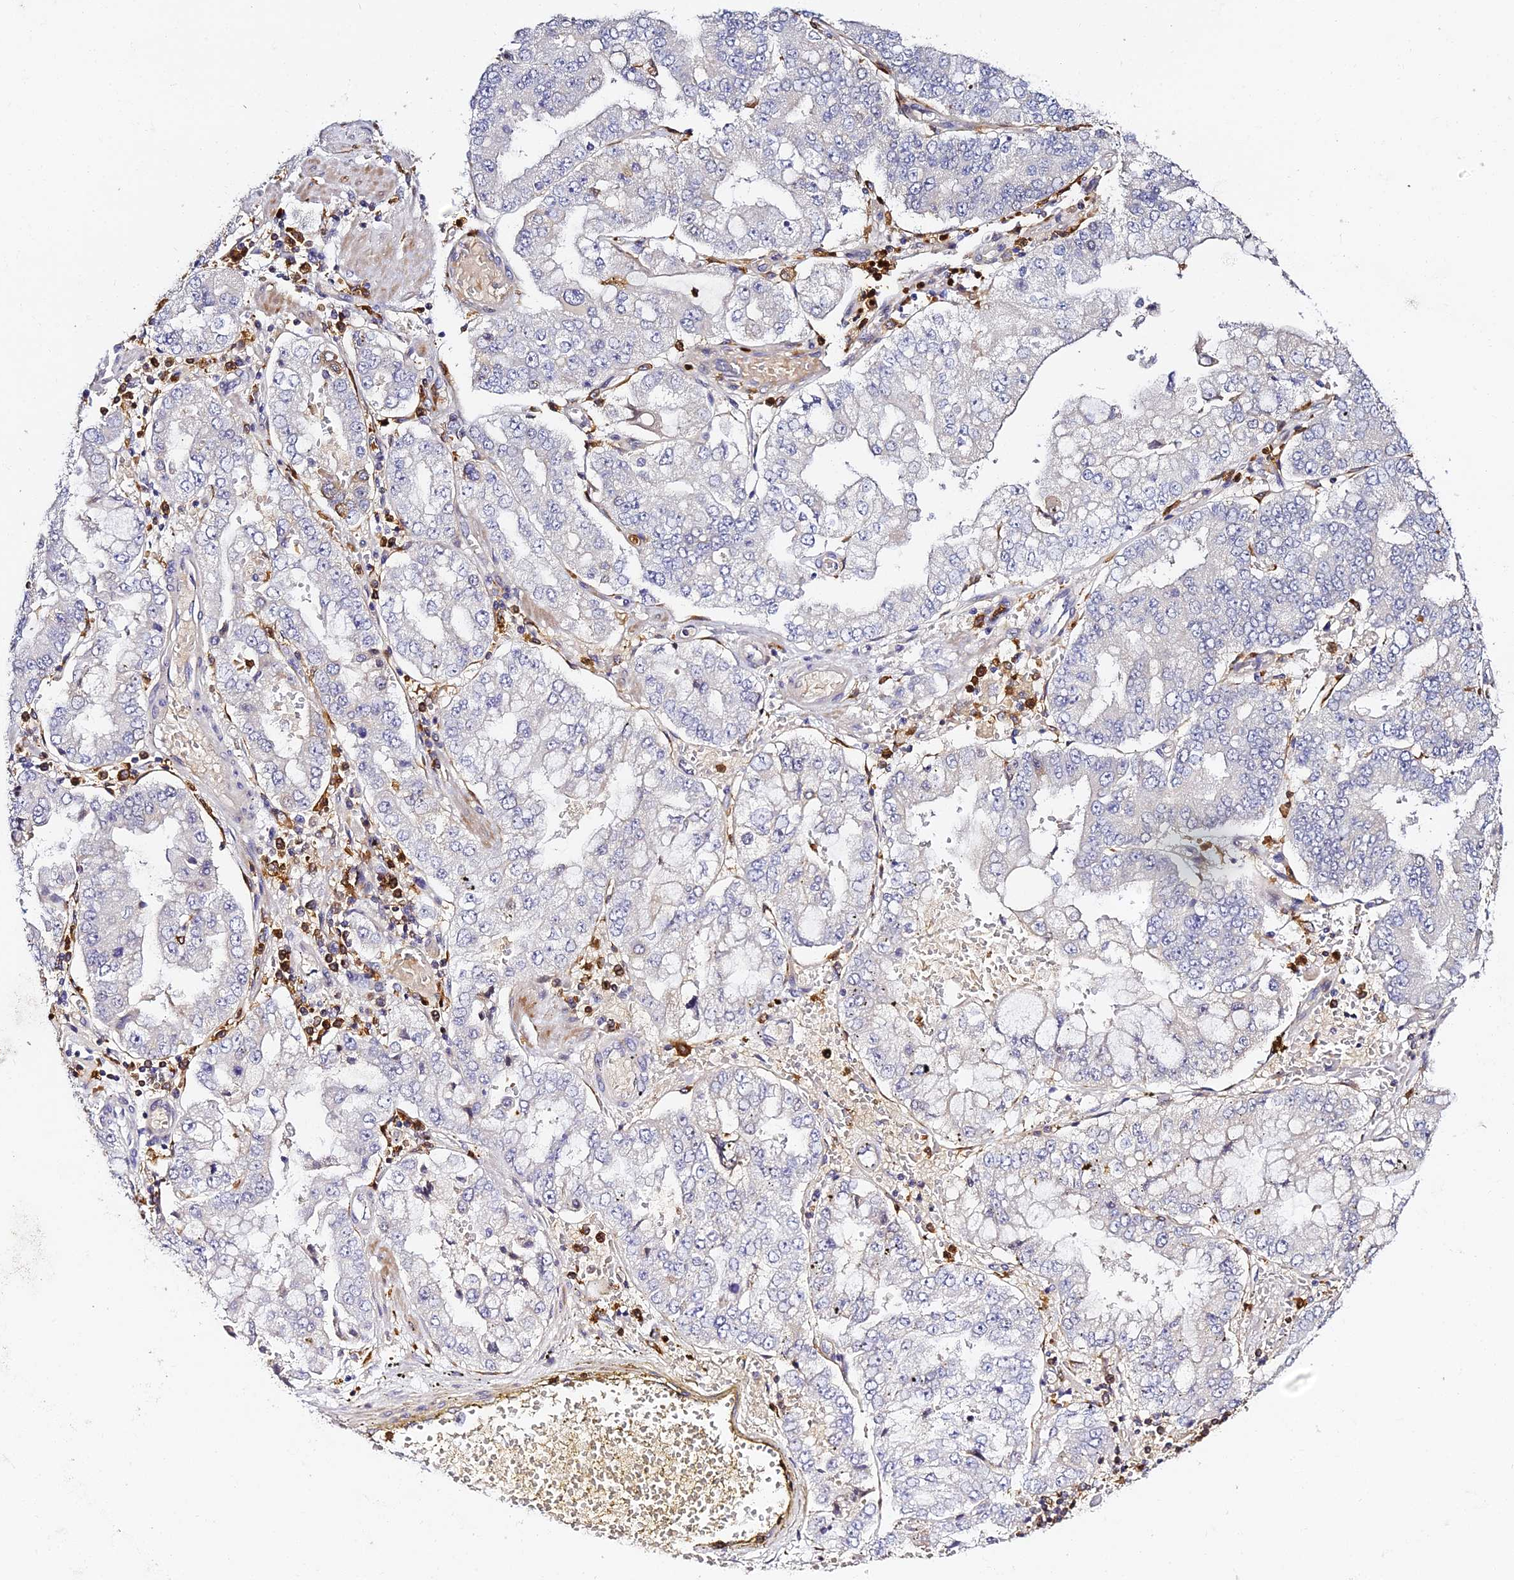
{"staining": {"intensity": "negative", "quantity": "none", "location": "none"}, "tissue": "stomach cancer", "cell_type": "Tumor cells", "image_type": "cancer", "snomed": [{"axis": "morphology", "description": "Adenocarcinoma, NOS"}, {"axis": "topography", "description": "Stomach"}], "caption": "Immunohistochemical staining of human stomach cancer shows no significant expression in tumor cells. (DAB immunohistochemistry visualized using brightfield microscopy, high magnification).", "gene": "IL4I1", "patient": {"sex": "male", "age": 76}}